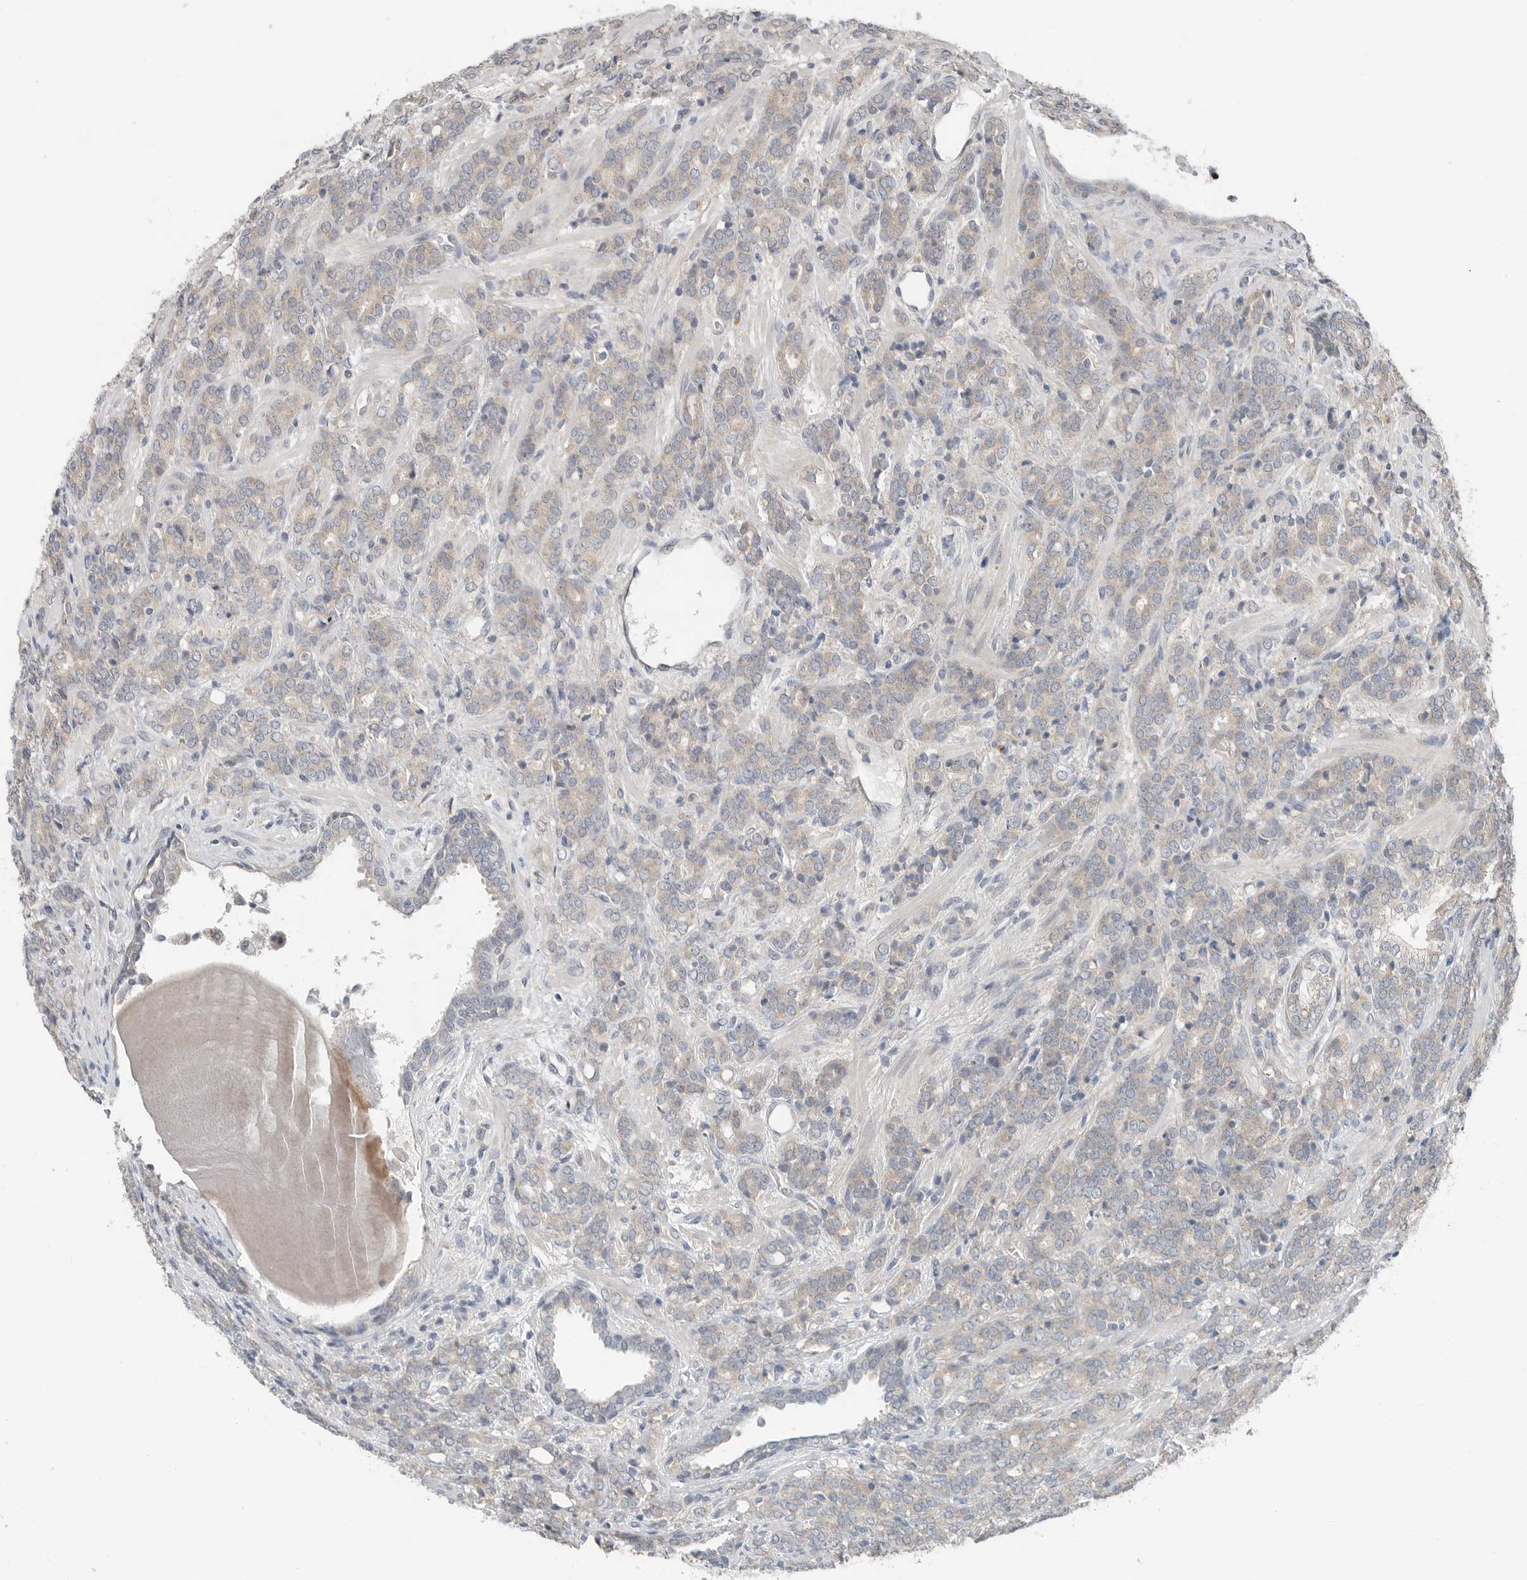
{"staining": {"intensity": "weak", "quantity": ">75%", "location": "cytoplasmic/membranous"}, "tissue": "prostate cancer", "cell_type": "Tumor cells", "image_type": "cancer", "snomed": [{"axis": "morphology", "description": "Adenocarcinoma, High grade"}, {"axis": "topography", "description": "Prostate"}], "caption": "High-magnification brightfield microscopy of prostate cancer stained with DAB (3,3'-diaminobenzidine) (brown) and counterstained with hematoxylin (blue). tumor cells exhibit weak cytoplasmic/membranous expression is identified in about>75% of cells. The staining was performed using DAB (3,3'-diaminobenzidine) to visualize the protein expression in brown, while the nuclei were stained in blue with hematoxylin (Magnification: 20x).", "gene": "FCRLB", "patient": {"sex": "male", "age": 62}}